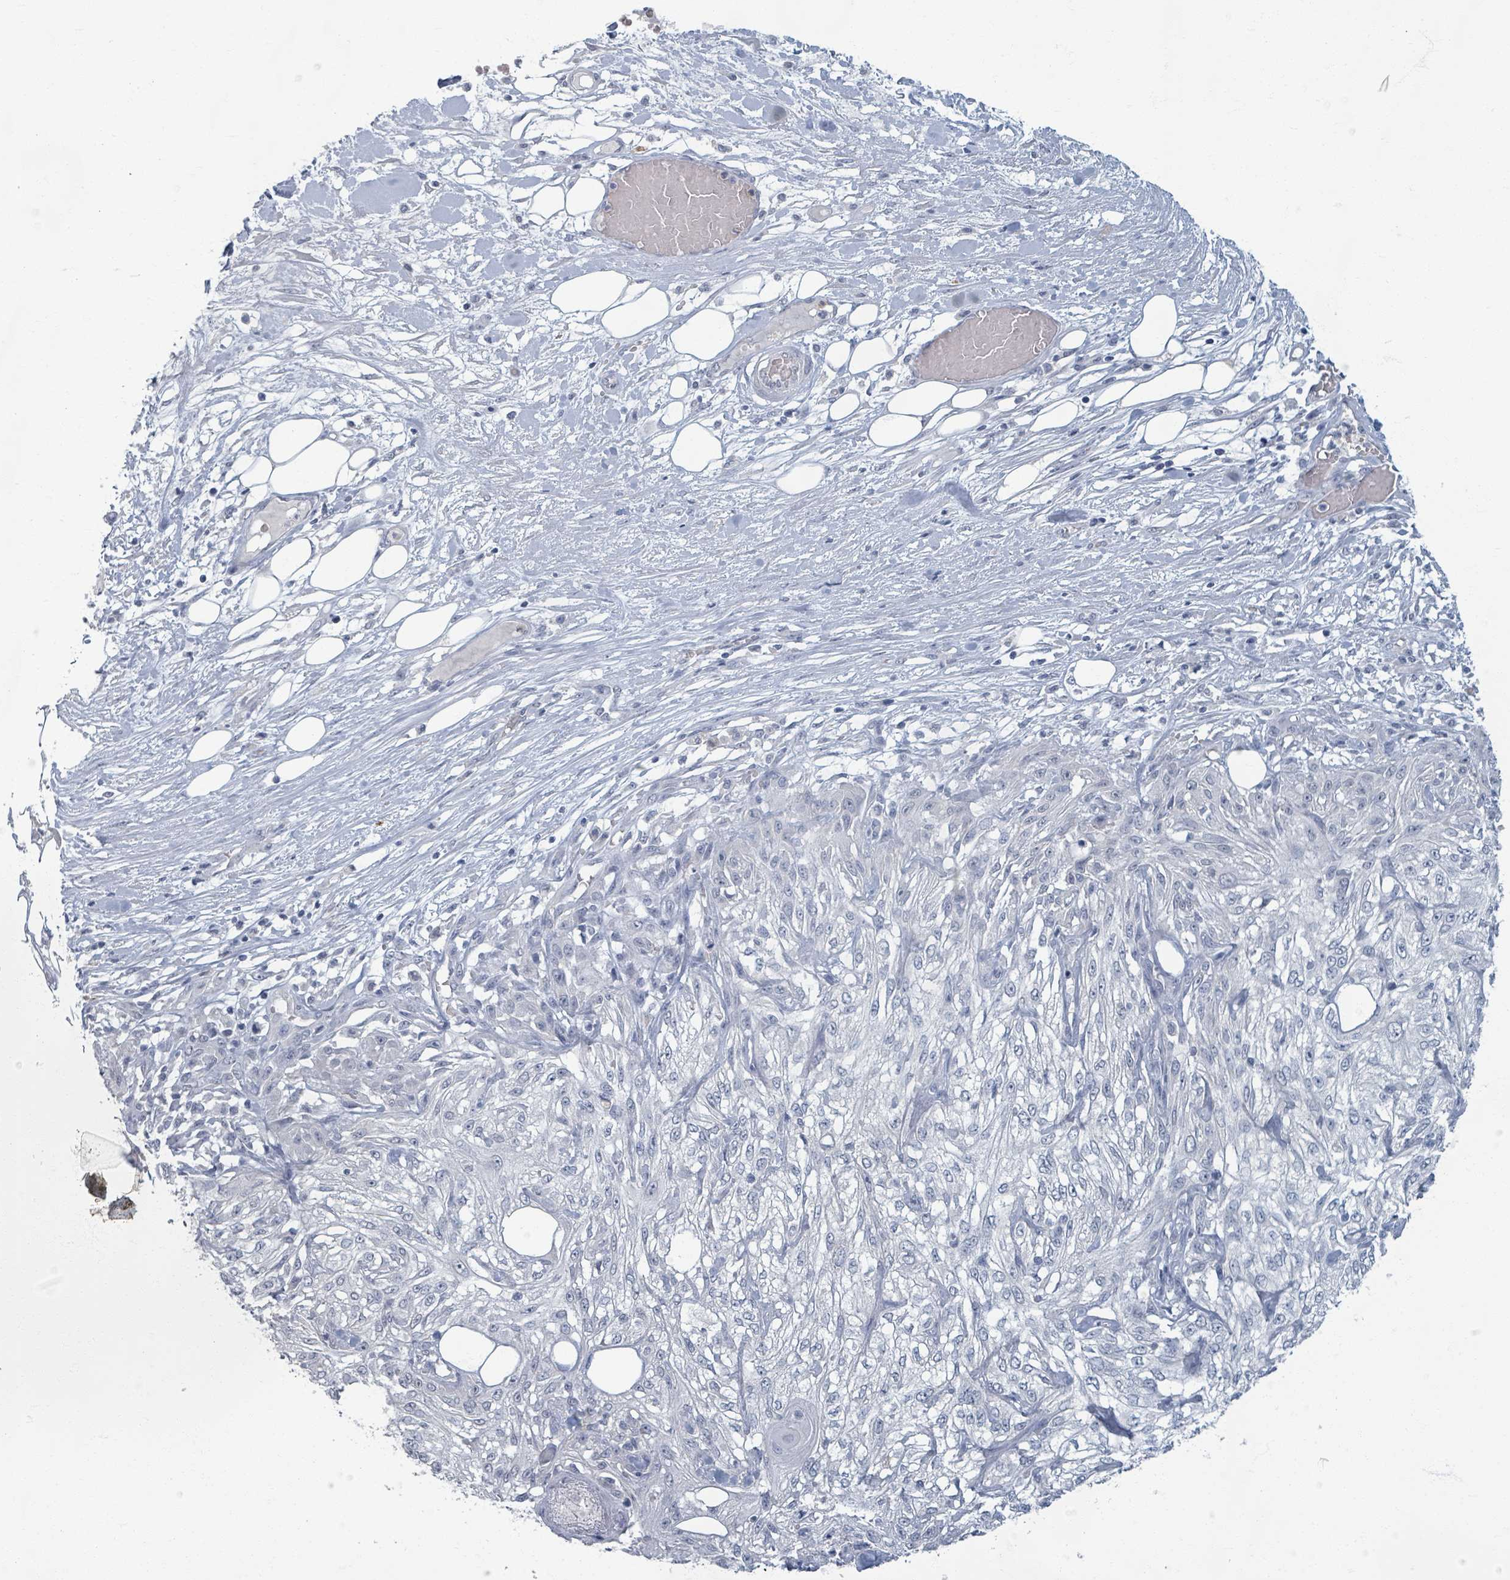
{"staining": {"intensity": "negative", "quantity": "none", "location": "none"}, "tissue": "skin cancer", "cell_type": "Tumor cells", "image_type": "cancer", "snomed": [{"axis": "morphology", "description": "Squamous cell carcinoma, NOS"}, {"axis": "morphology", "description": "Squamous cell carcinoma, metastatic, NOS"}, {"axis": "topography", "description": "Skin"}, {"axis": "topography", "description": "Lymph node"}], "caption": "Tumor cells show no significant protein staining in metastatic squamous cell carcinoma (skin). (Immunohistochemistry (ihc), brightfield microscopy, high magnification).", "gene": "WNT11", "patient": {"sex": "male", "age": 75}}